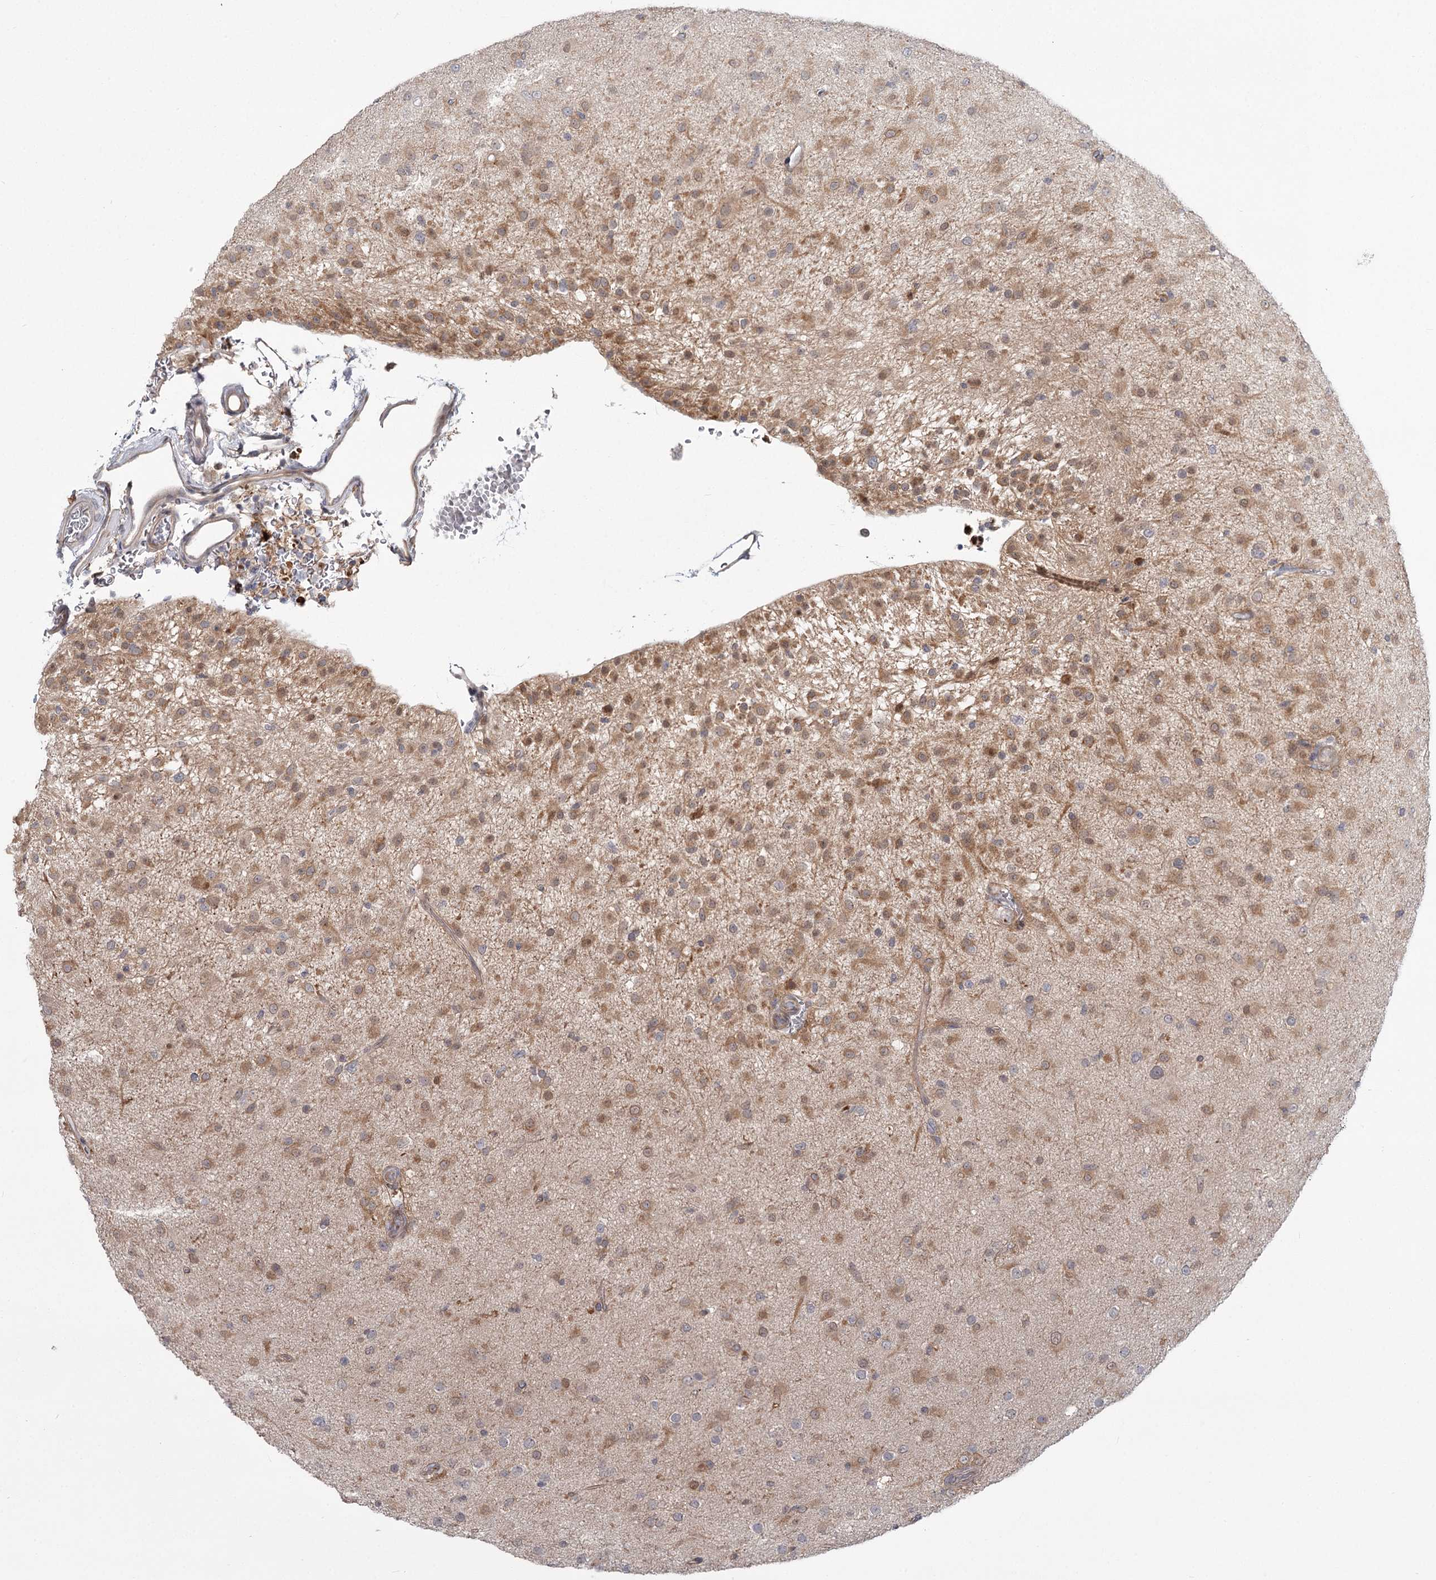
{"staining": {"intensity": "moderate", "quantity": "<25%", "location": "cytoplasmic/membranous"}, "tissue": "glioma", "cell_type": "Tumor cells", "image_type": "cancer", "snomed": [{"axis": "morphology", "description": "Glioma, malignant, Low grade"}, {"axis": "topography", "description": "Brain"}], "caption": "A low amount of moderate cytoplasmic/membranous staining is identified in about <25% of tumor cells in malignant glioma (low-grade) tissue.", "gene": "CCNG2", "patient": {"sex": "male", "age": 65}}